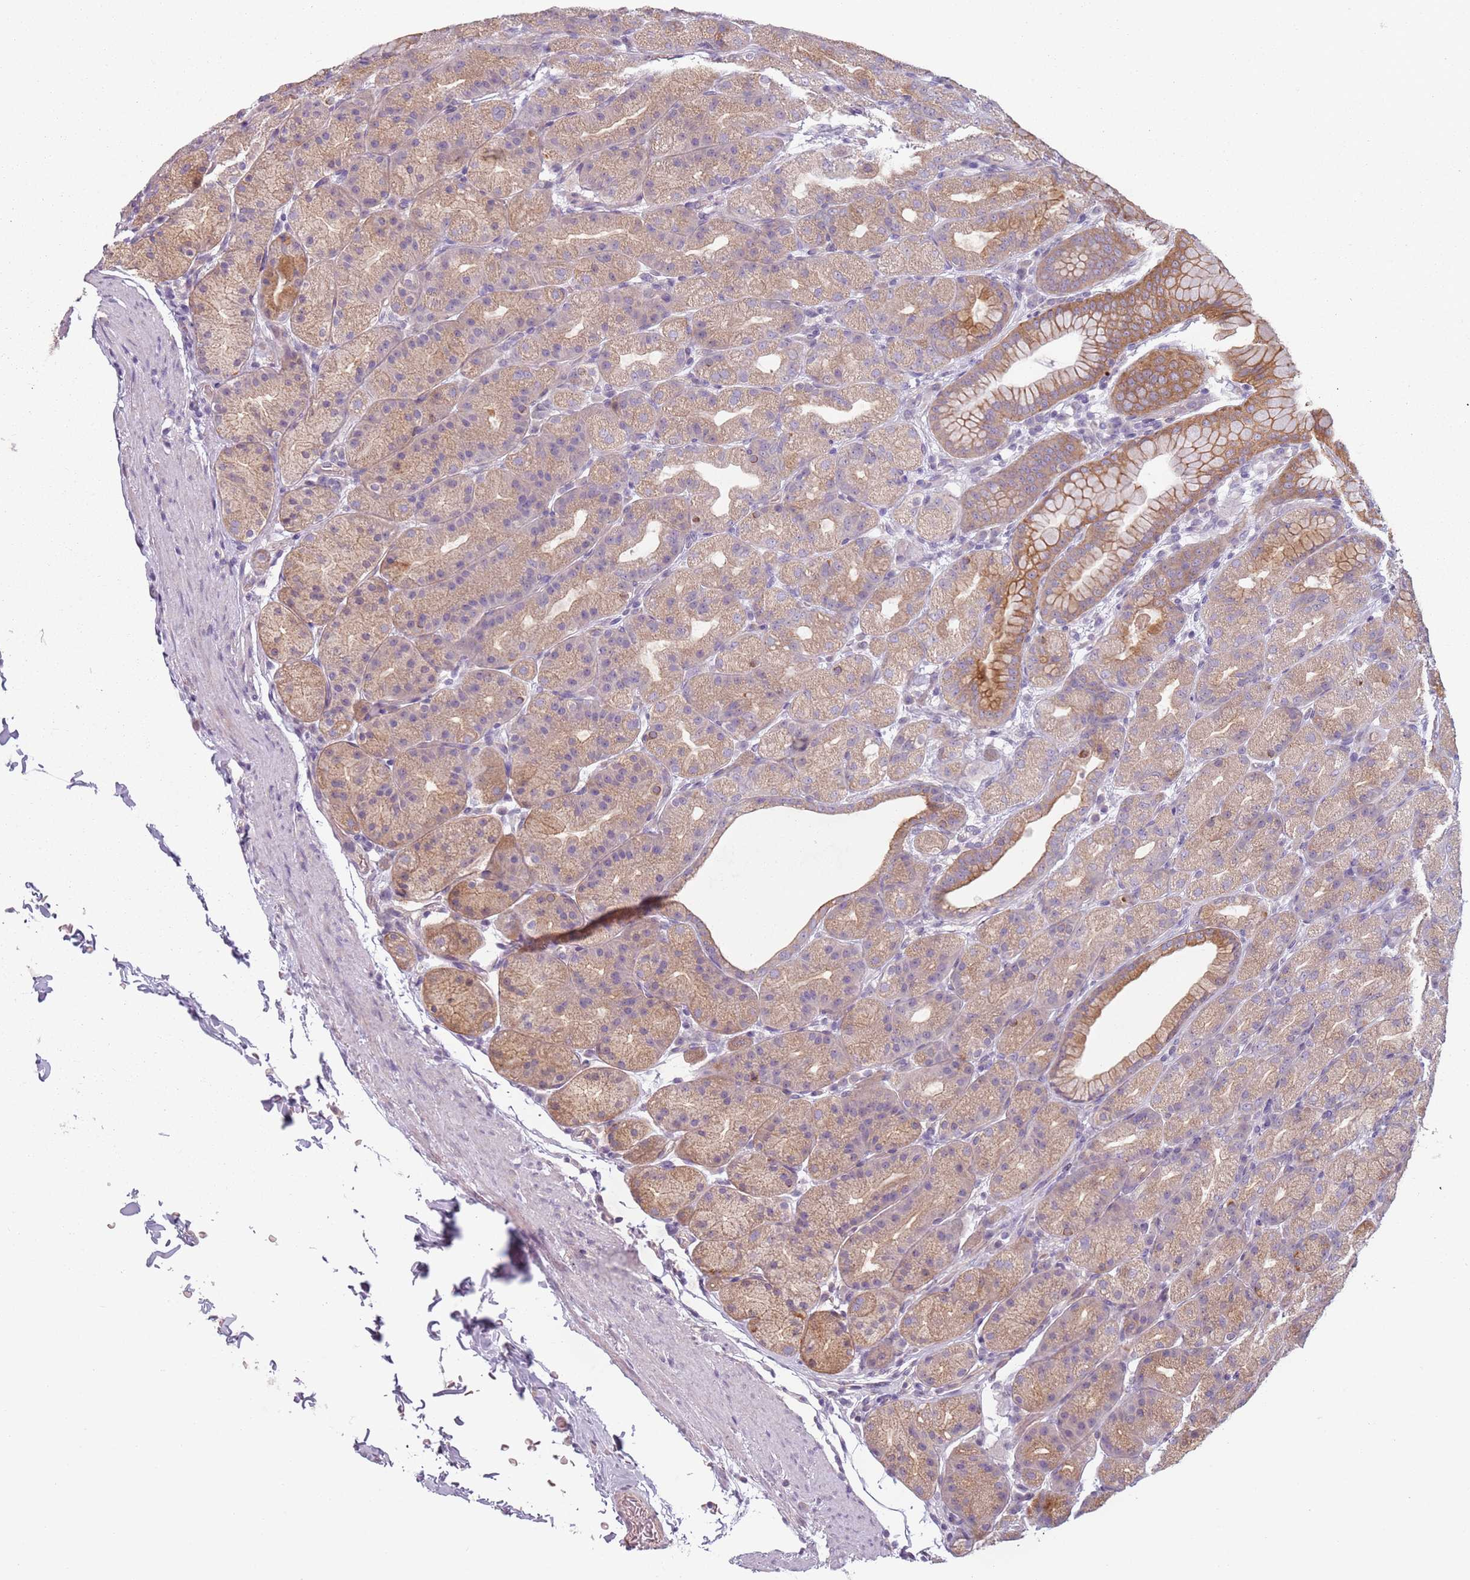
{"staining": {"intensity": "moderate", "quantity": ">75%", "location": "cytoplasmic/membranous"}, "tissue": "stomach", "cell_type": "Glandular cells", "image_type": "normal", "snomed": [{"axis": "morphology", "description": "Normal tissue, NOS"}, {"axis": "topography", "description": "Stomach, upper"}, {"axis": "topography", "description": "Stomach"}], "caption": "Protein expression analysis of unremarkable stomach exhibits moderate cytoplasmic/membranous positivity in approximately >75% of glandular cells.", "gene": "TLCD2", "patient": {"sex": "male", "age": 68}}